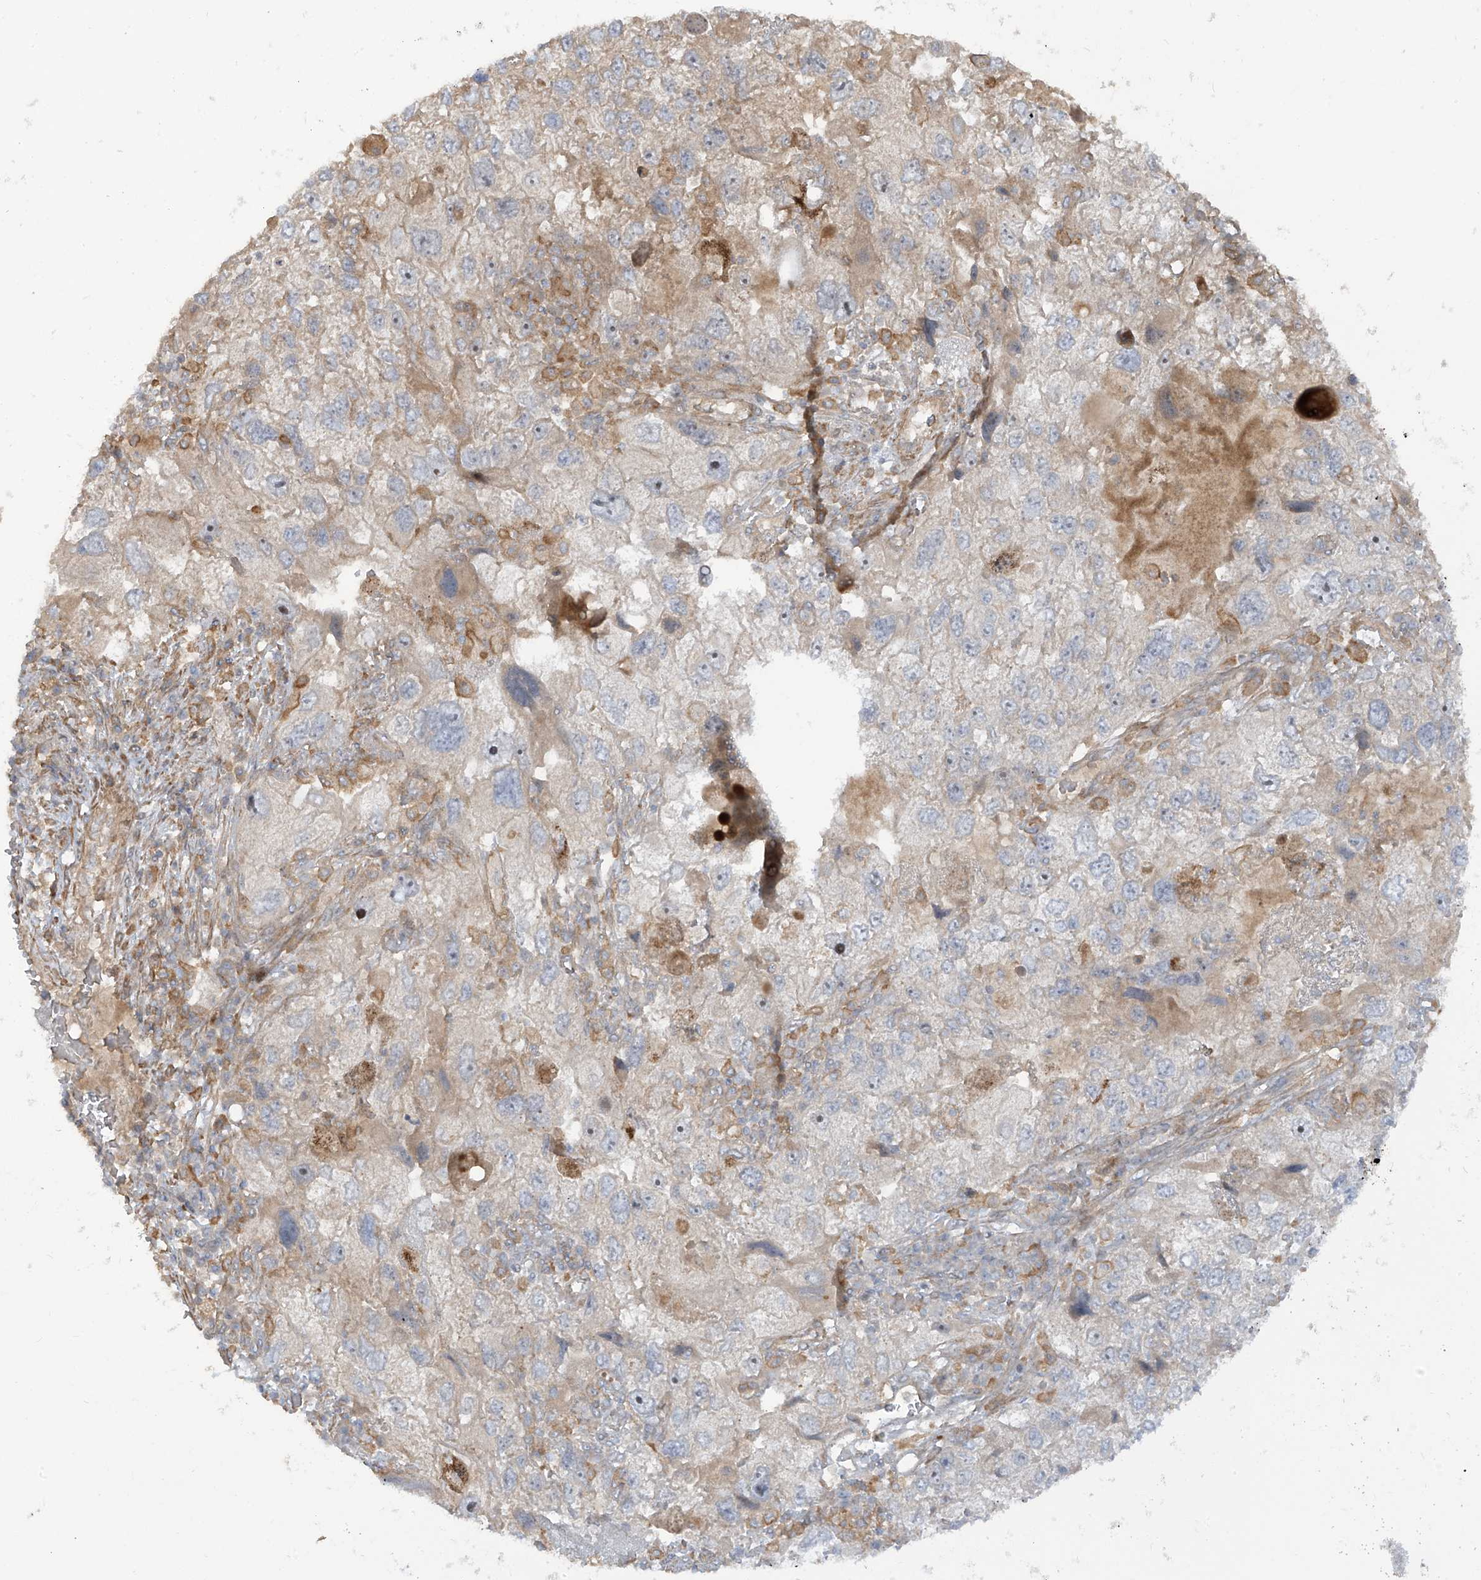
{"staining": {"intensity": "weak", "quantity": "<25%", "location": "cytoplasmic/membranous"}, "tissue": "endometrial cancer", "cell_type": "Tumor cells", "image_type": "cancer", "snomed": [{"axis": "morphology", "description": "Adenocarcinoma, NOS"}, {"axis": "topography", "description": "Endometrium"}], "caption": "Immunohistochemical staining of endometrial cancer exhibits no significant expression in tumor cells. Nuclei are stained in blue.", "gene": "ENTR1", "patient": {"sex": "female", "age": 49}}